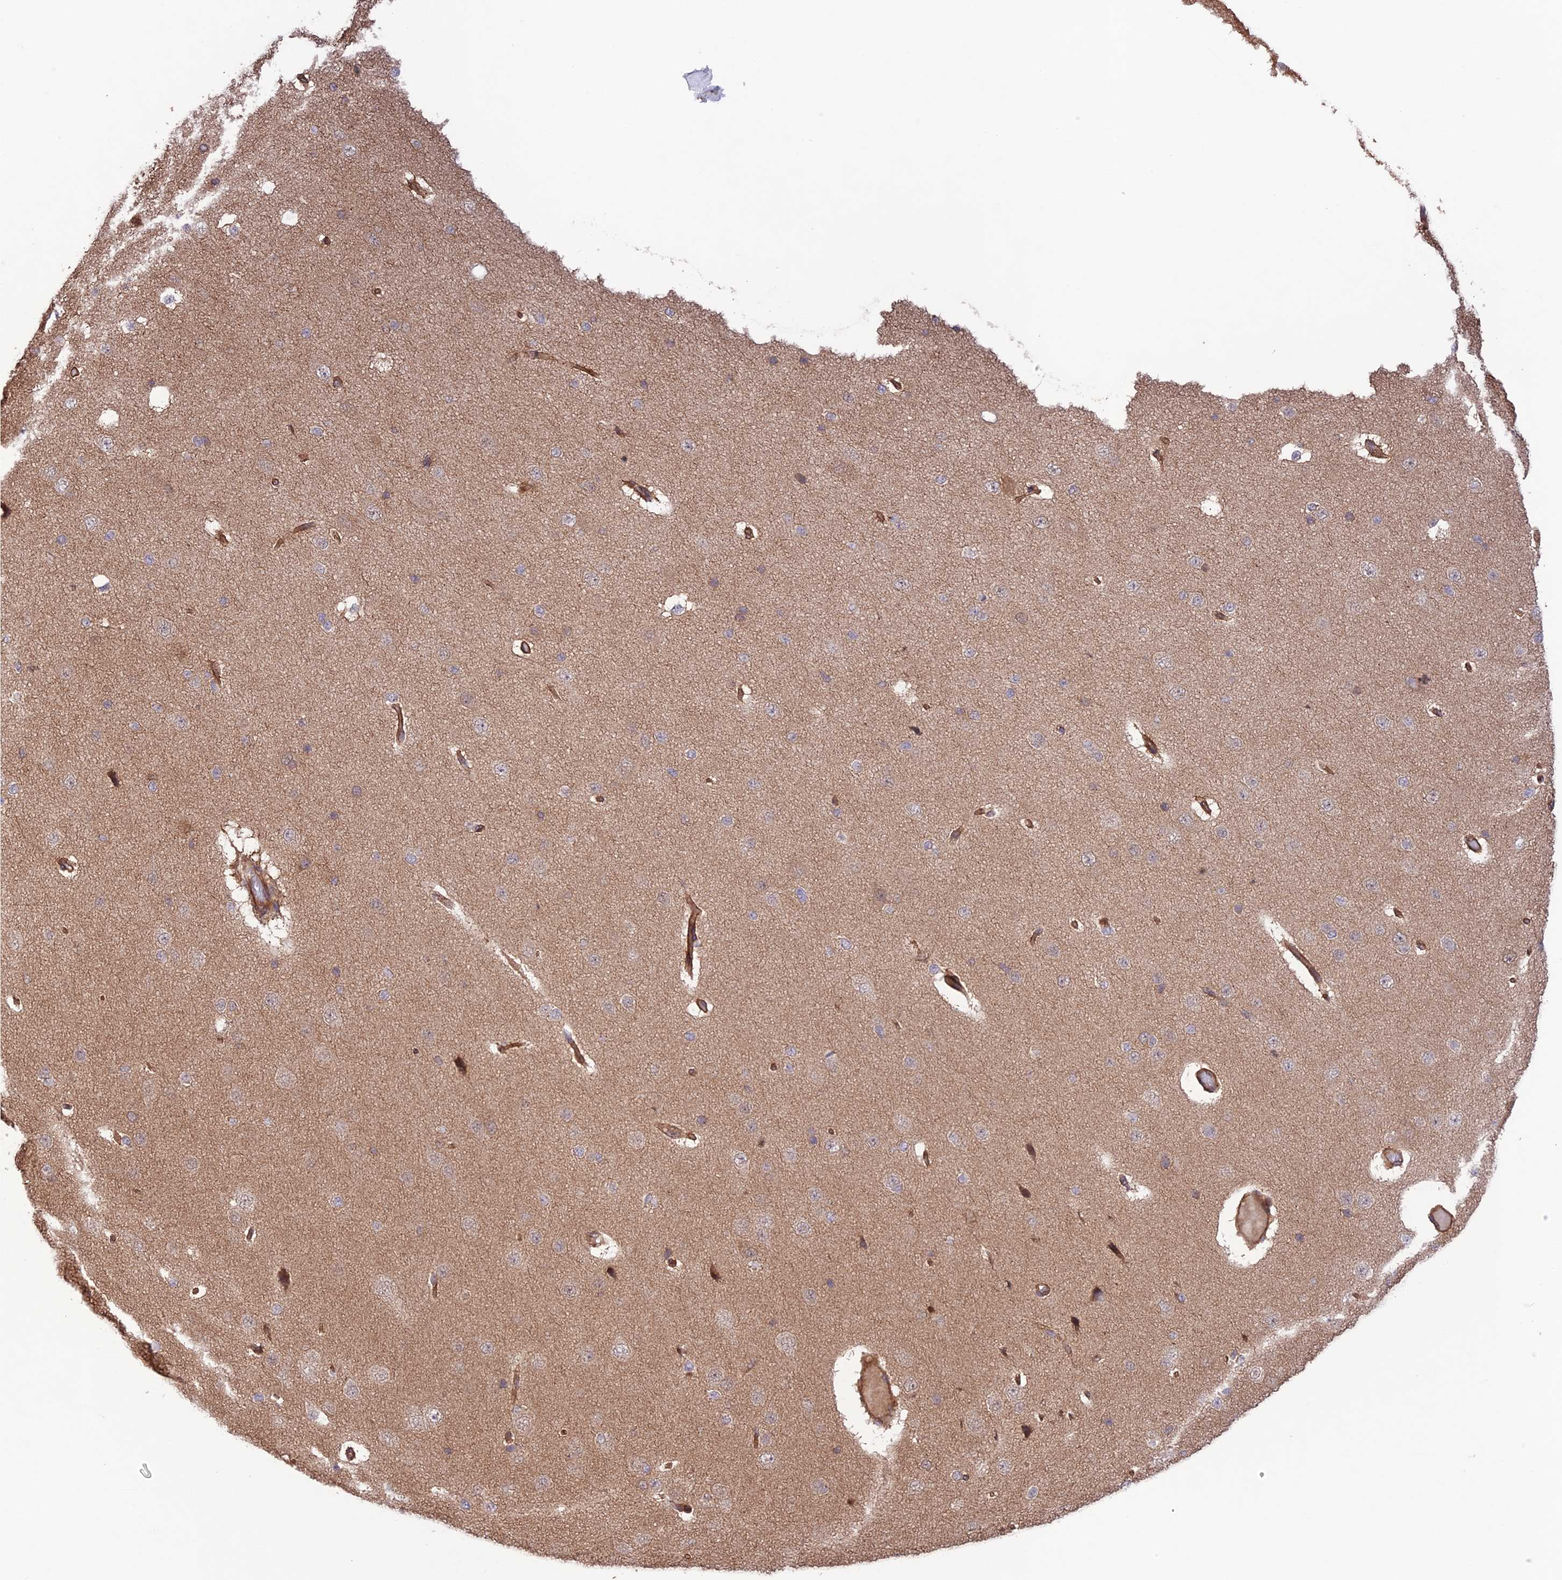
{"staining": {"intensity": "moderate", "quantity": ">75%", "location": "cytoplasmic/membranous"}, "tissue": "cerebral cortex", "cell_type": "Endothelial cells", "image_type": "normal", "snomed": [{"axis": "morphology", "description": "Normal tissue, NOS"}, {"axis": "morphology", "description": "Developmental malformation"}, {"axis": "topography", "description": "Cerebral cortex"}], "caption": "This photomicrograph demonstrates immunohistochemistry (IHC) staining of normal human cerebral cortex, with medium moderate cytoplasmic/membranous expression in about >75% of endothelial cells.", "gene": "FCHSD1", "patient": {"sex": "female", "age": 30}}